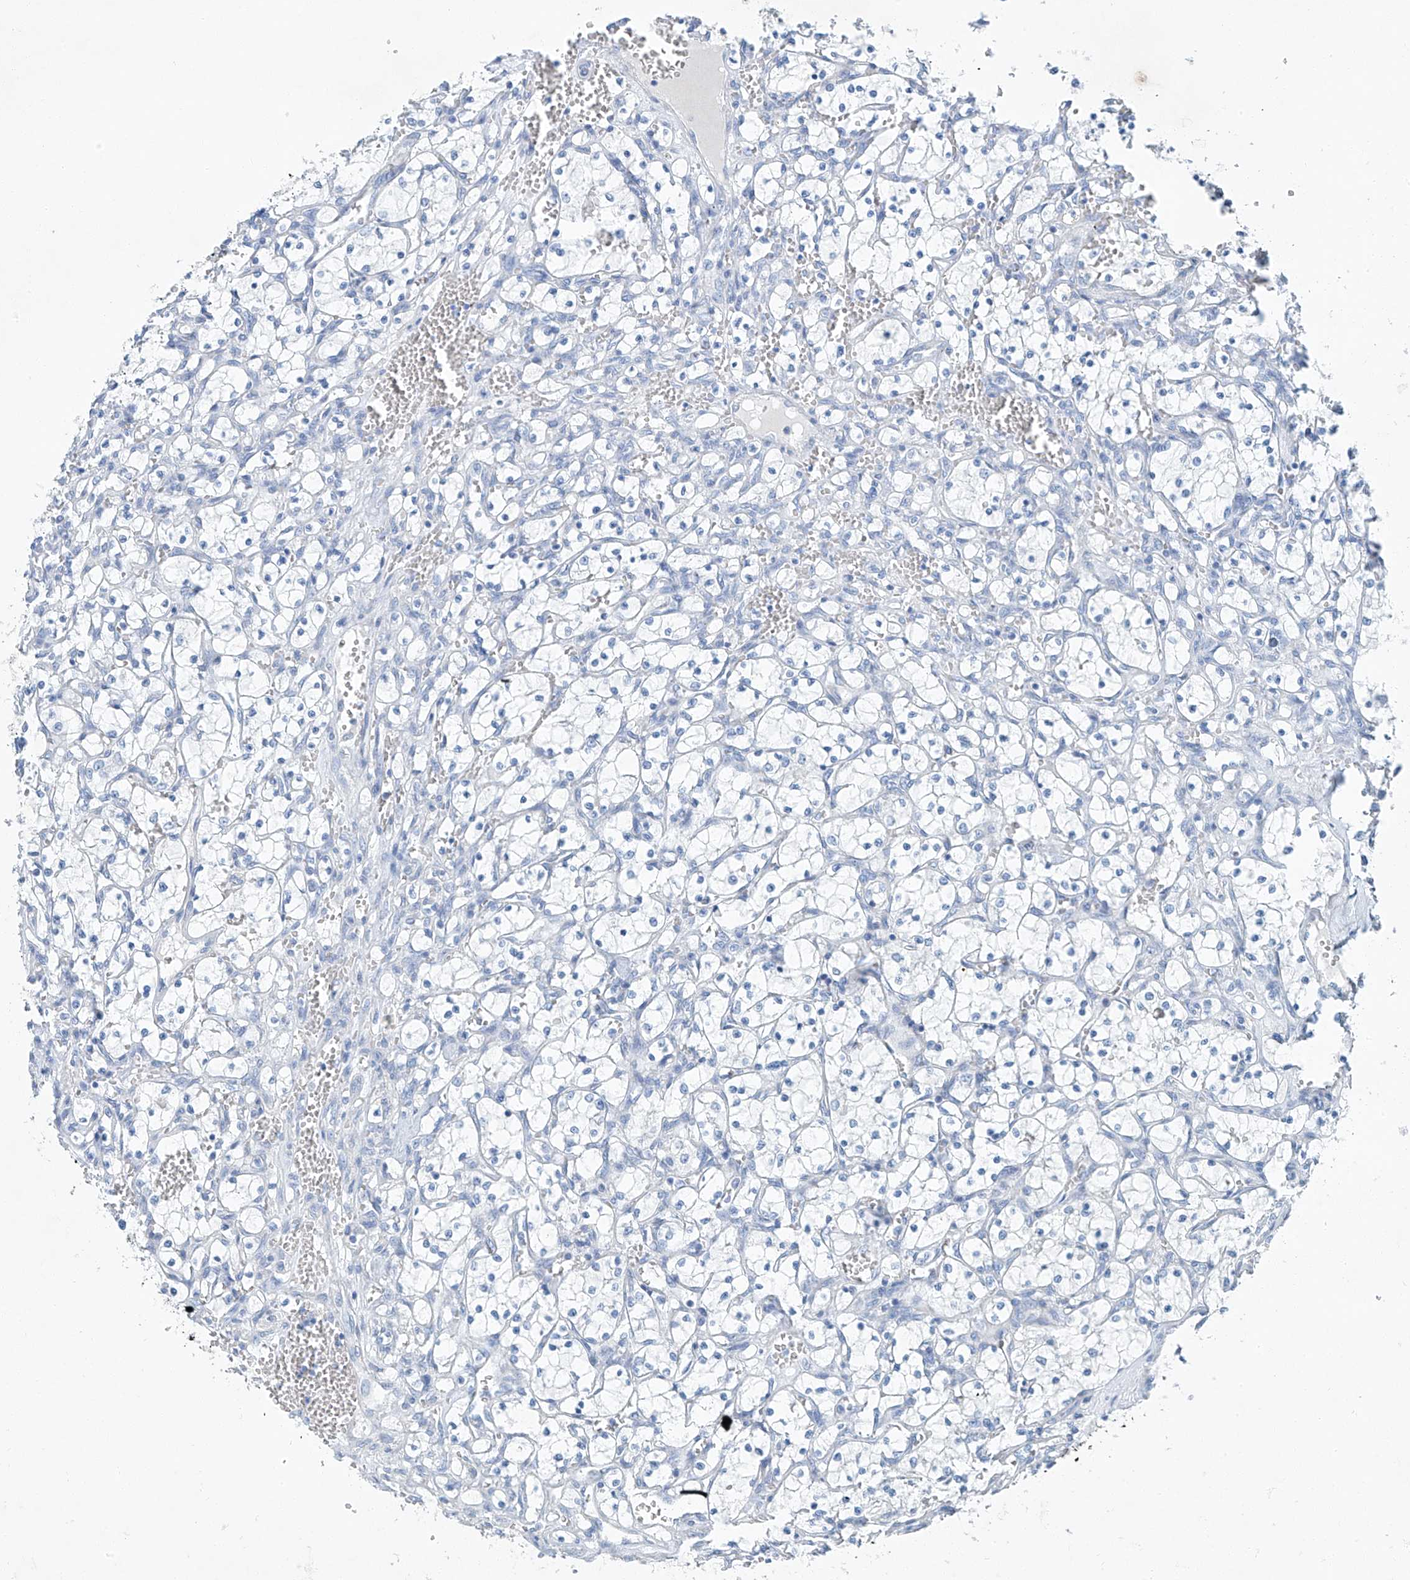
{"staining": {"intensity": "negative", "quantity": "none", "location": "none"}, "tissue": "renal cancer", "cell_type": "Tumor cells", "image_type": "cancer", "snomed": [{"axis": "morphology", "description": "Adenocarcinoma, NOS"}, {"axis": "topography", "description": "Kidney"}], "caption": "A photomicrograph of renal cancer (adenocarcinoma) stained for a protein exhibits no brown staining in tumor cells.", "gene": "C1orf87", "patient": {"sex": "female", "age": 69}}